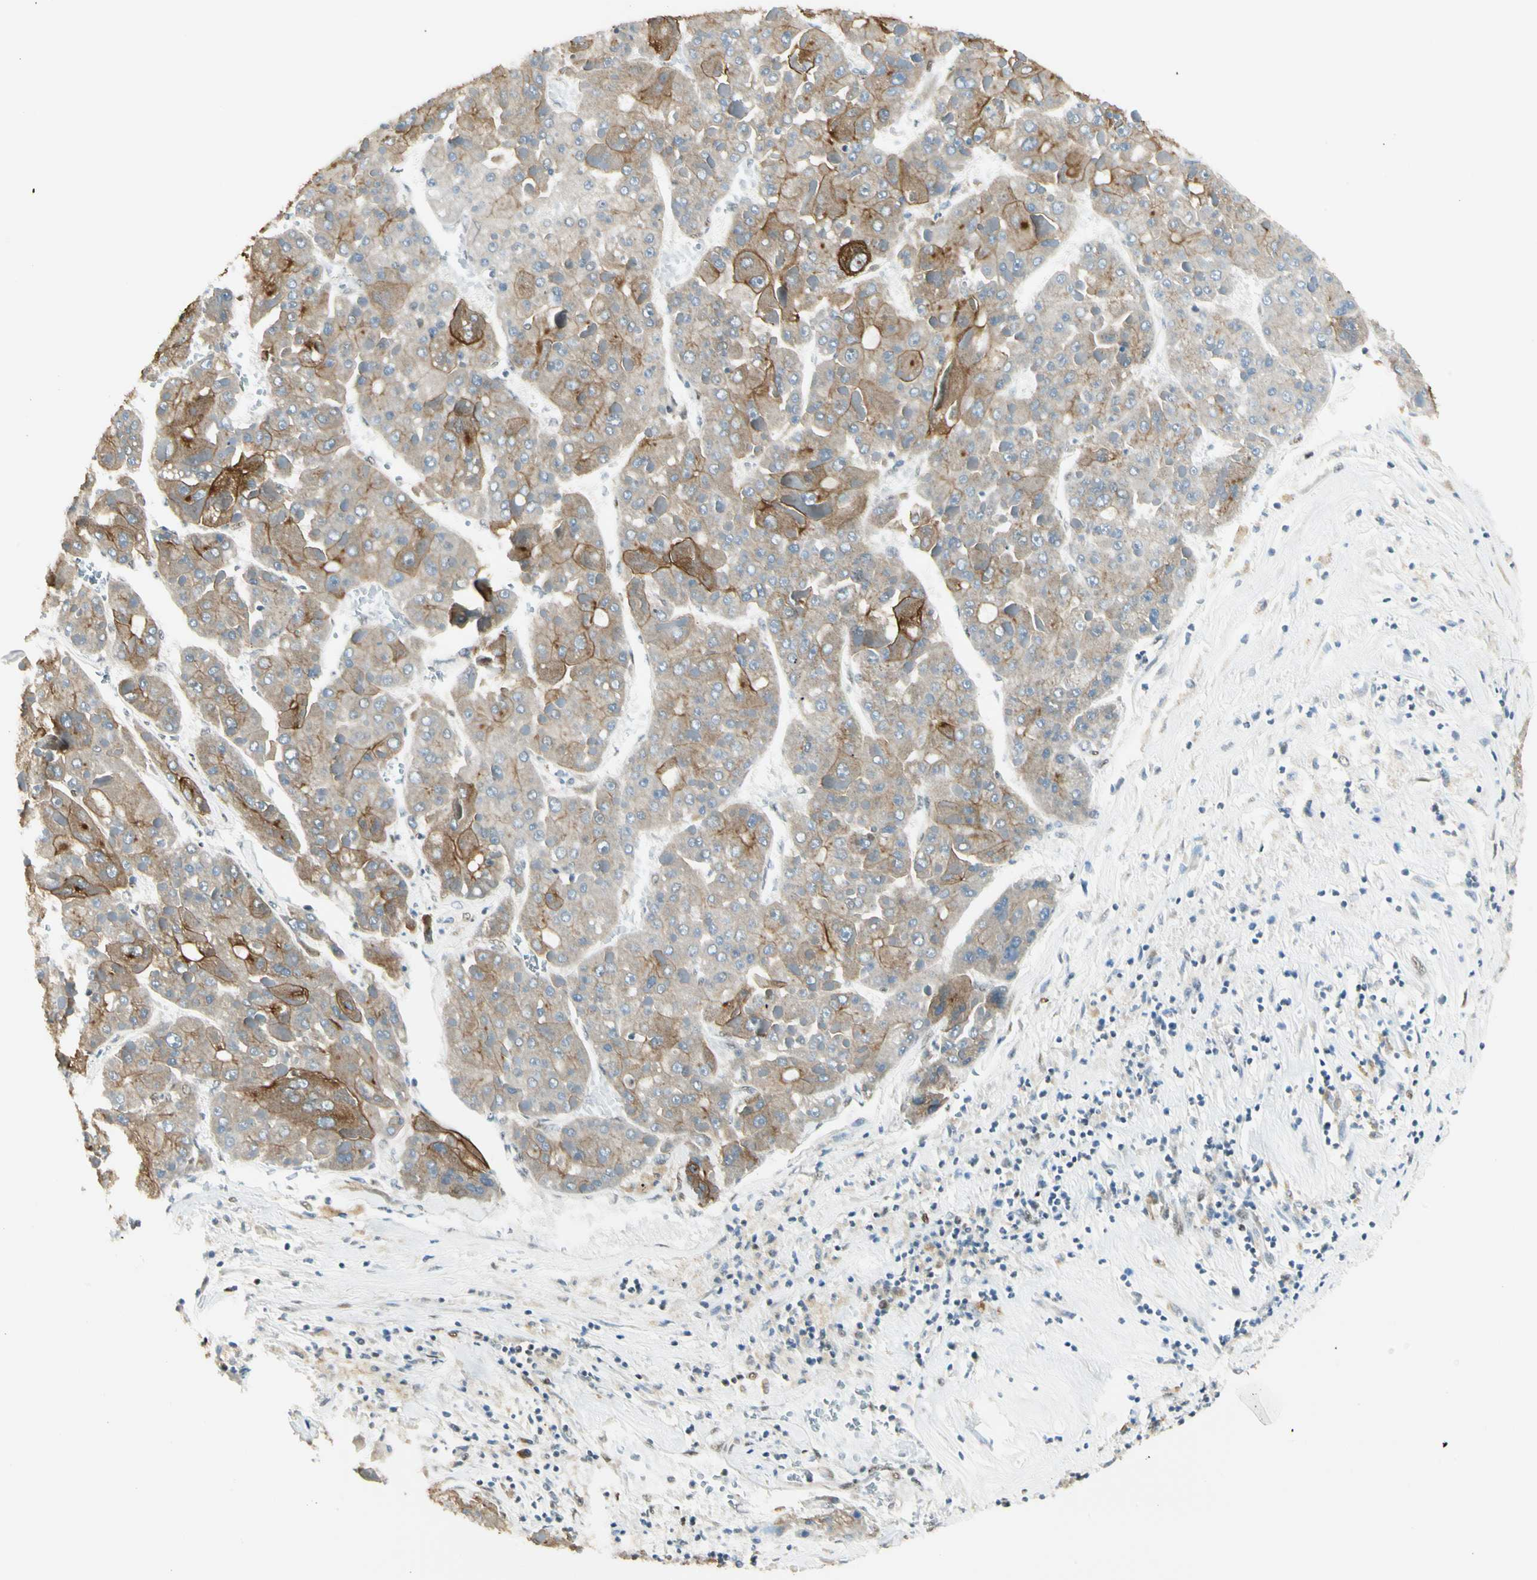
{"staining": {"intensity": "moderate", "quantity": ">75%", "location": "cytoplasmic/membranous"}, "tissue": "liver cancer", "cell_type": "Tumor cells", "image_type": "cancer", "snomed": [{"axis": "morphology", "description": "Carcinoma, Hepatocellular, NOS"}, {"axis": "topography", "description": "Liver"}], "caption": "A high-resolution histopathology image shows immunohistochemistry (IHC) staining of liver cancer, which exhibits moderate cytoplasmic/membranous staining in about >75% of tumor cells. (brown staining indicates protein expression, while blue staining denotes nuclei).", "gene": "ATXN1", "patient": {"sex": "female", "age": 73}}